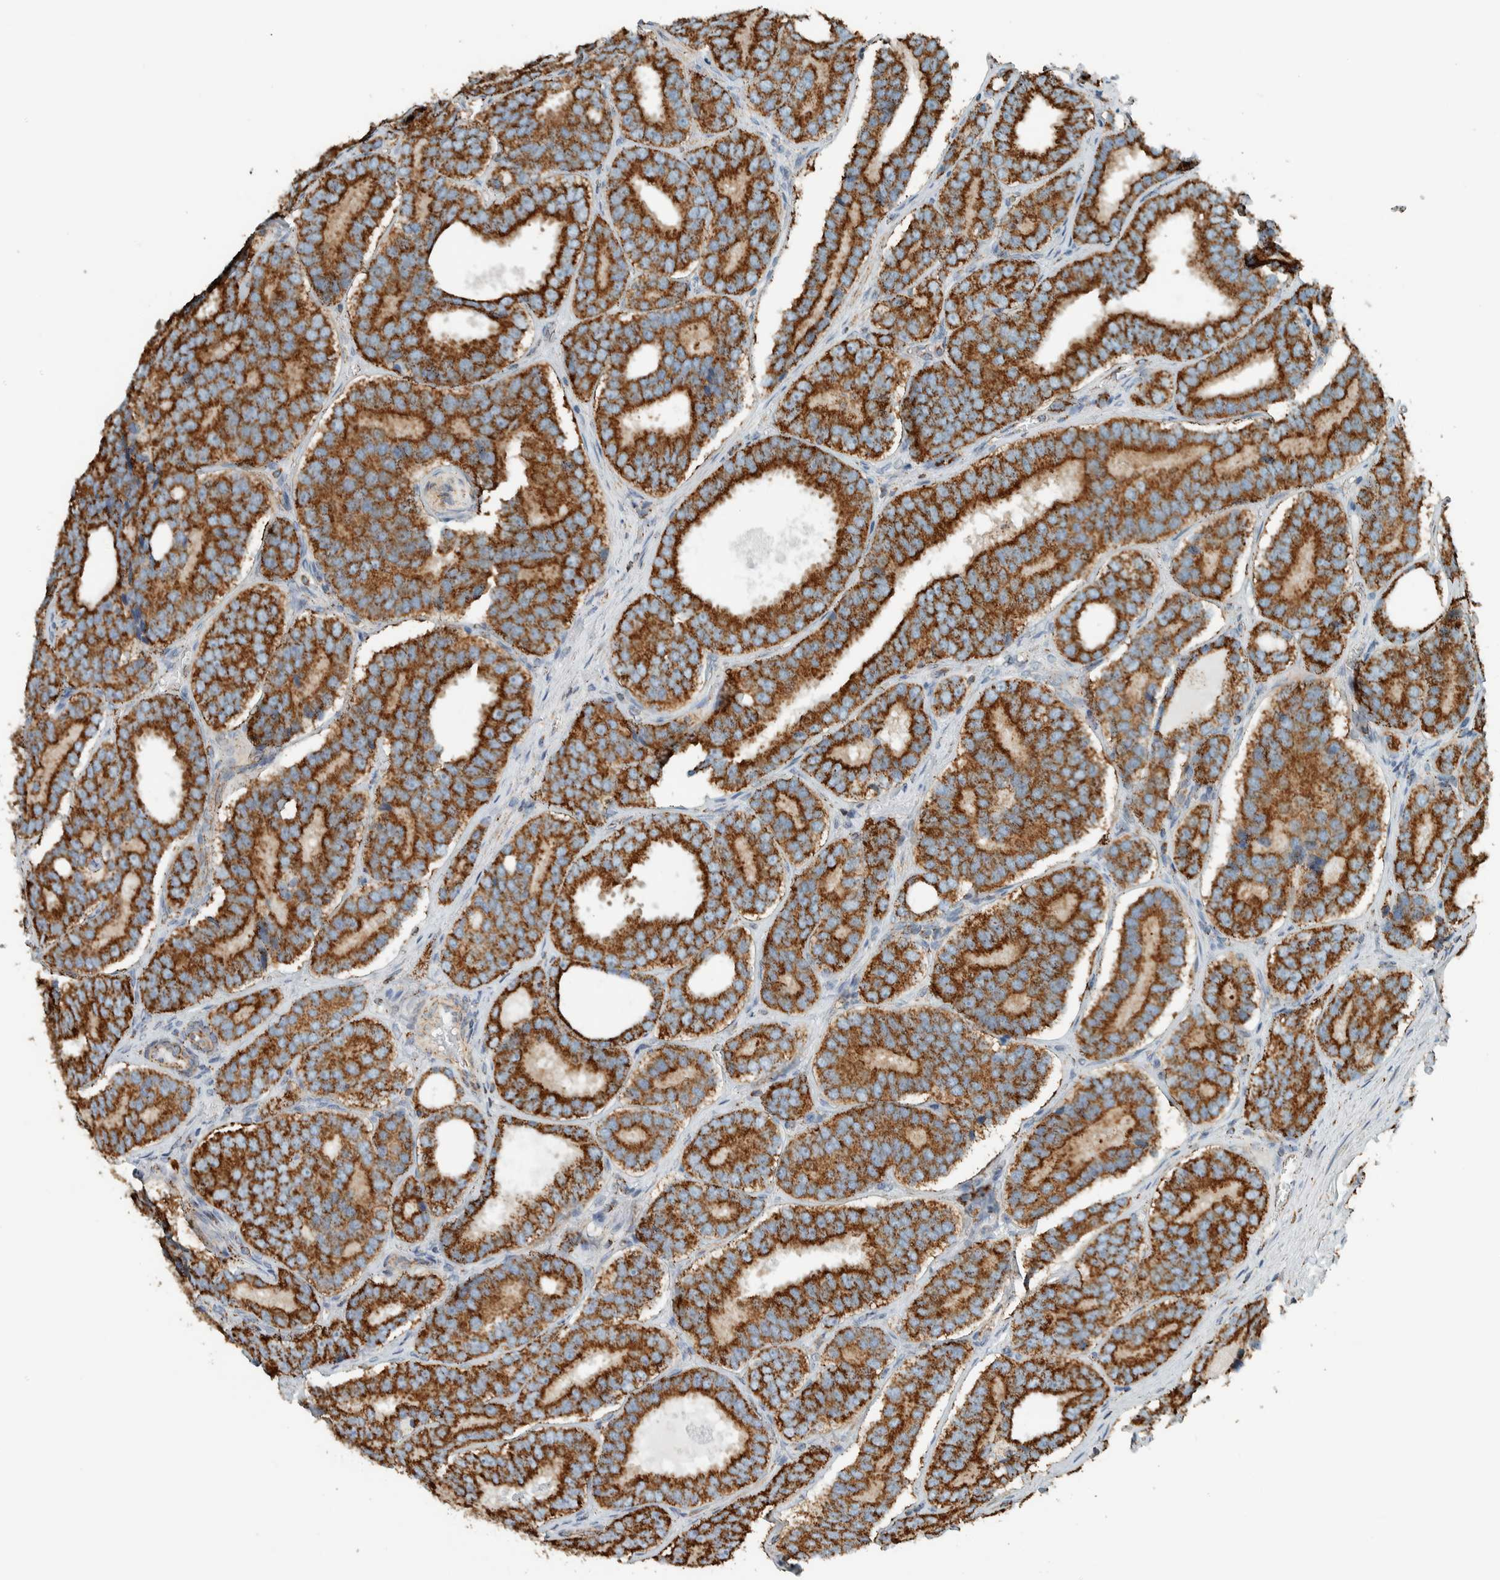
{"staining": {"intensity": "strong", "quantity": ">75%", "location": "cytoplasmic/membranous"}, "tissue": "prostate cancer", "cell_type": "Tumor cells", "image_type": "cancer", "snomed": [{"axis": "morphology", "description": "Adenocarcinoma, High grade"}, {"axis": "topography", "description": "Prostate"}], "caption": "Protein expression analysis of human prostate high-grade adenocarcinoma reveals strong cytoplasmic/membranous staining in approximately >75% of tumor cells.", "gene": "ZNF454", "patient": {"sex": "male", "age": 56}}